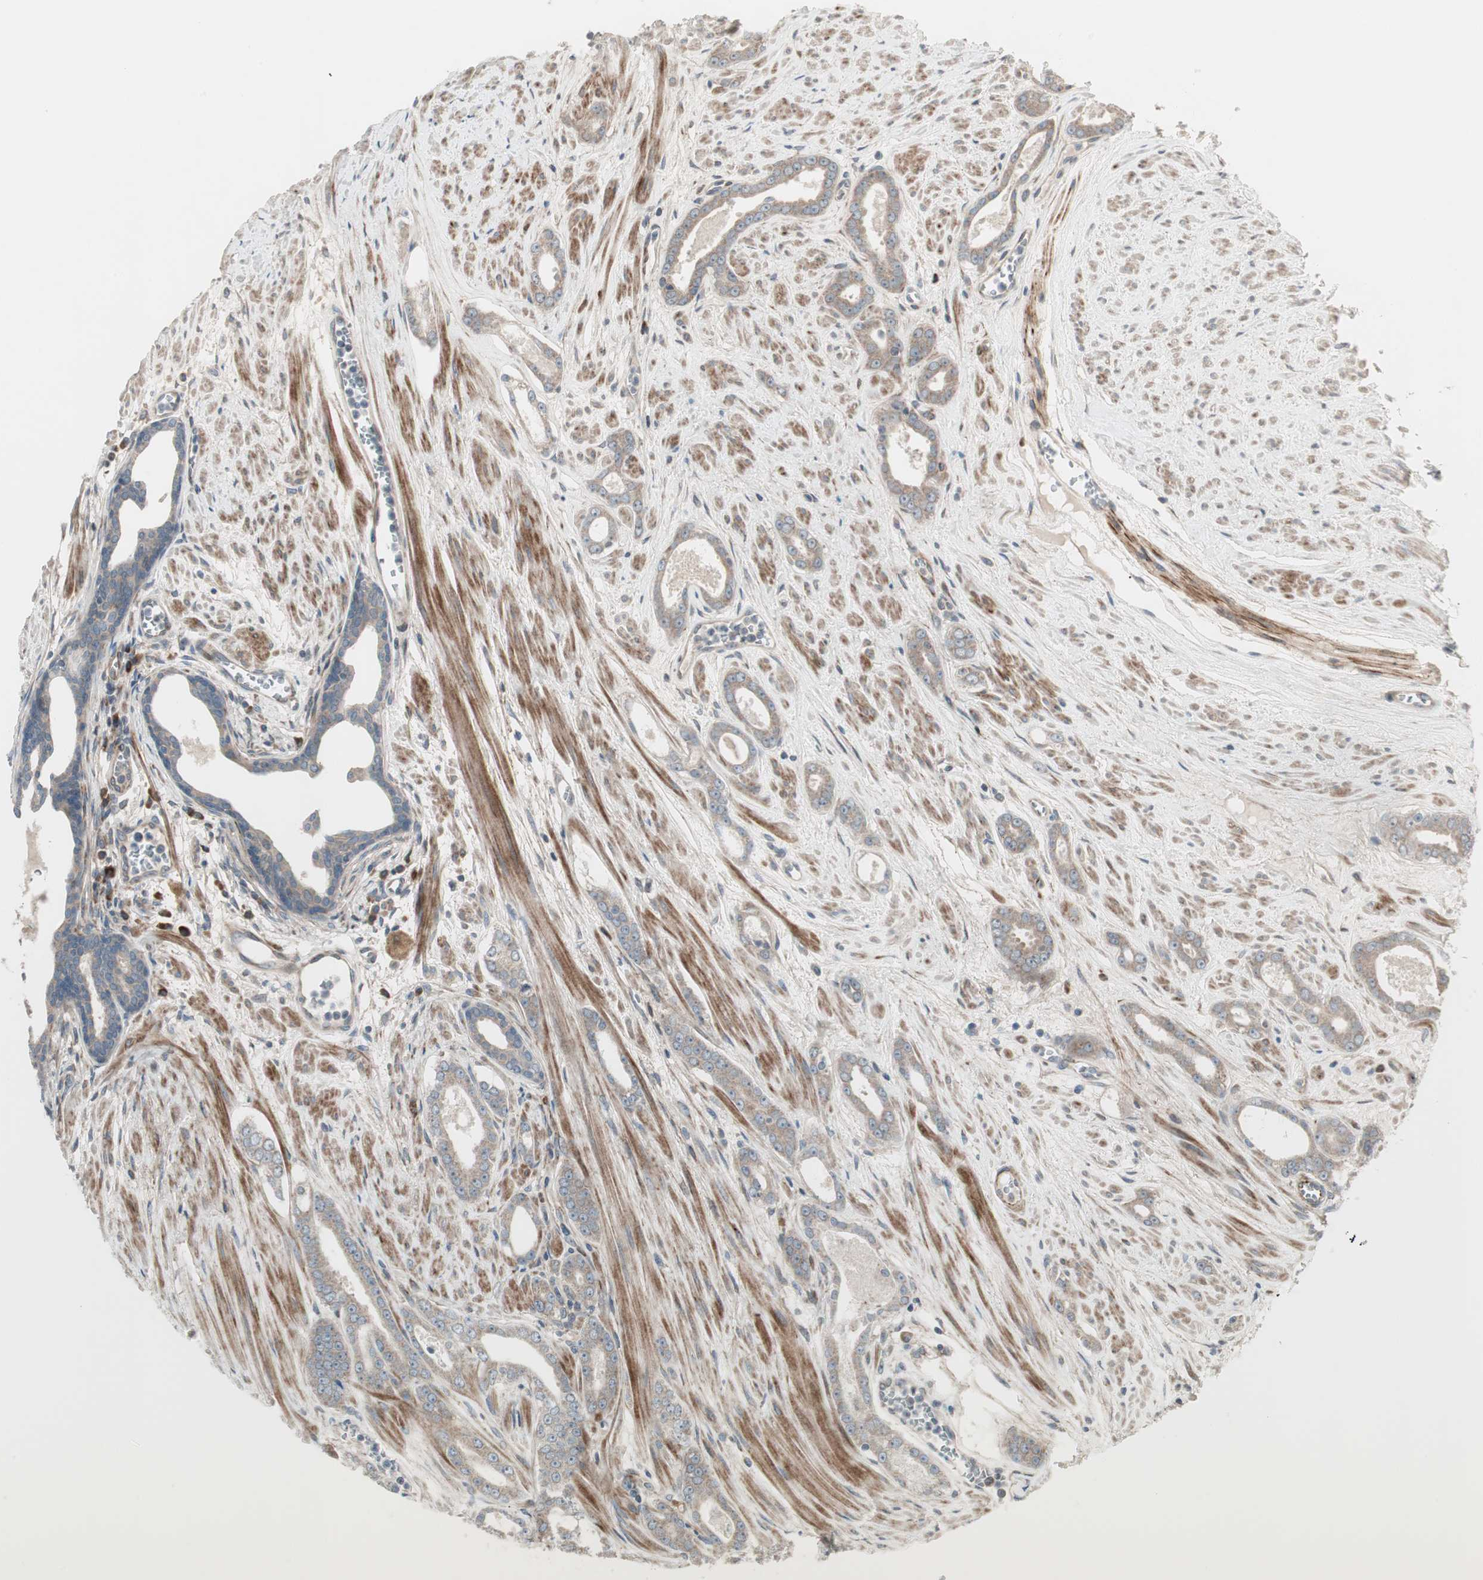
{"staining": {"intensity": "weak", "quantity": ">75%", "location": "cytoplasmic/membranous"}, "tissue": "prostate cancer", "cell_type": "Tumor cells", "image_type": "cancer", "snomed": [{"axis": "morphology", "description": "Adenocarcinoma, Low grade"}, {"axis": "topography", "description": "Prostate"}], "caption": "An image showing weak cytoplasmic/membranous staining in about >75% of tumor cells in adenocarcinoma (low-grade) (prostate), as visualized by brown immunohistochemical staining.", "gene": "PPP2R5E", "patient": {"sex": "male", "age": 57}}